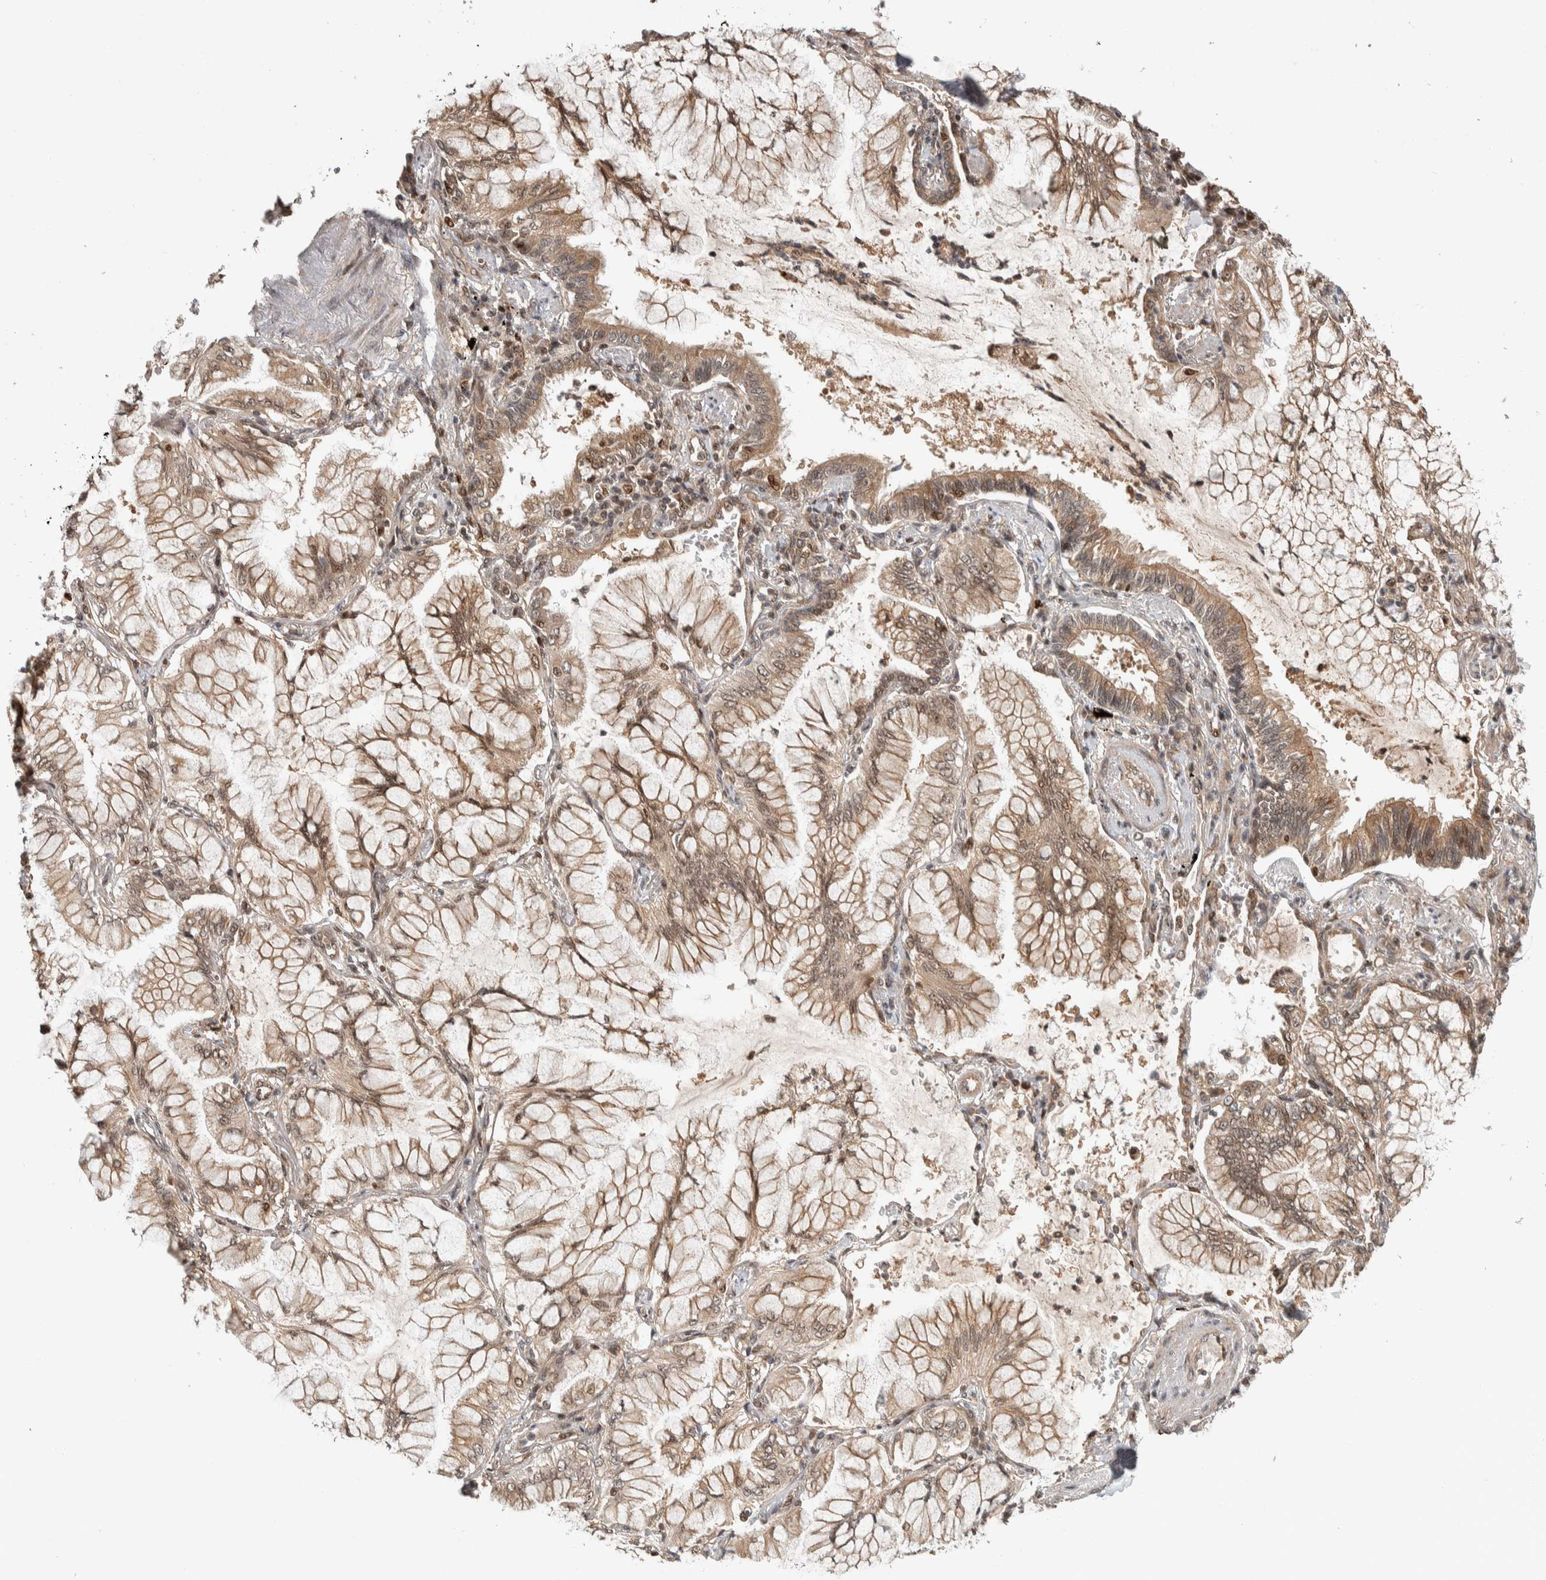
{"staining": {"intensity": "weak", "quantity": ">75%", "location": "cytoplasmic/membranous,nuclear"}, "tissue": "lung cancer", "cell_type": "Tumor cells", "image_type": "cancer", "snomed": [{"axis": "morphology", "description": "Adenocarcinoma, NOS"}, {"axis": "topography", "description": "Lung"}], "caption": "This is a photomicrograph of IHC staining of lung adenocarcinoma, which shows weak staining in the cytoplasmic/membranous and nuclear of tumor cells.", "gene": "RPS6KA4", "patient": {"sex": "female", "age": 70}}